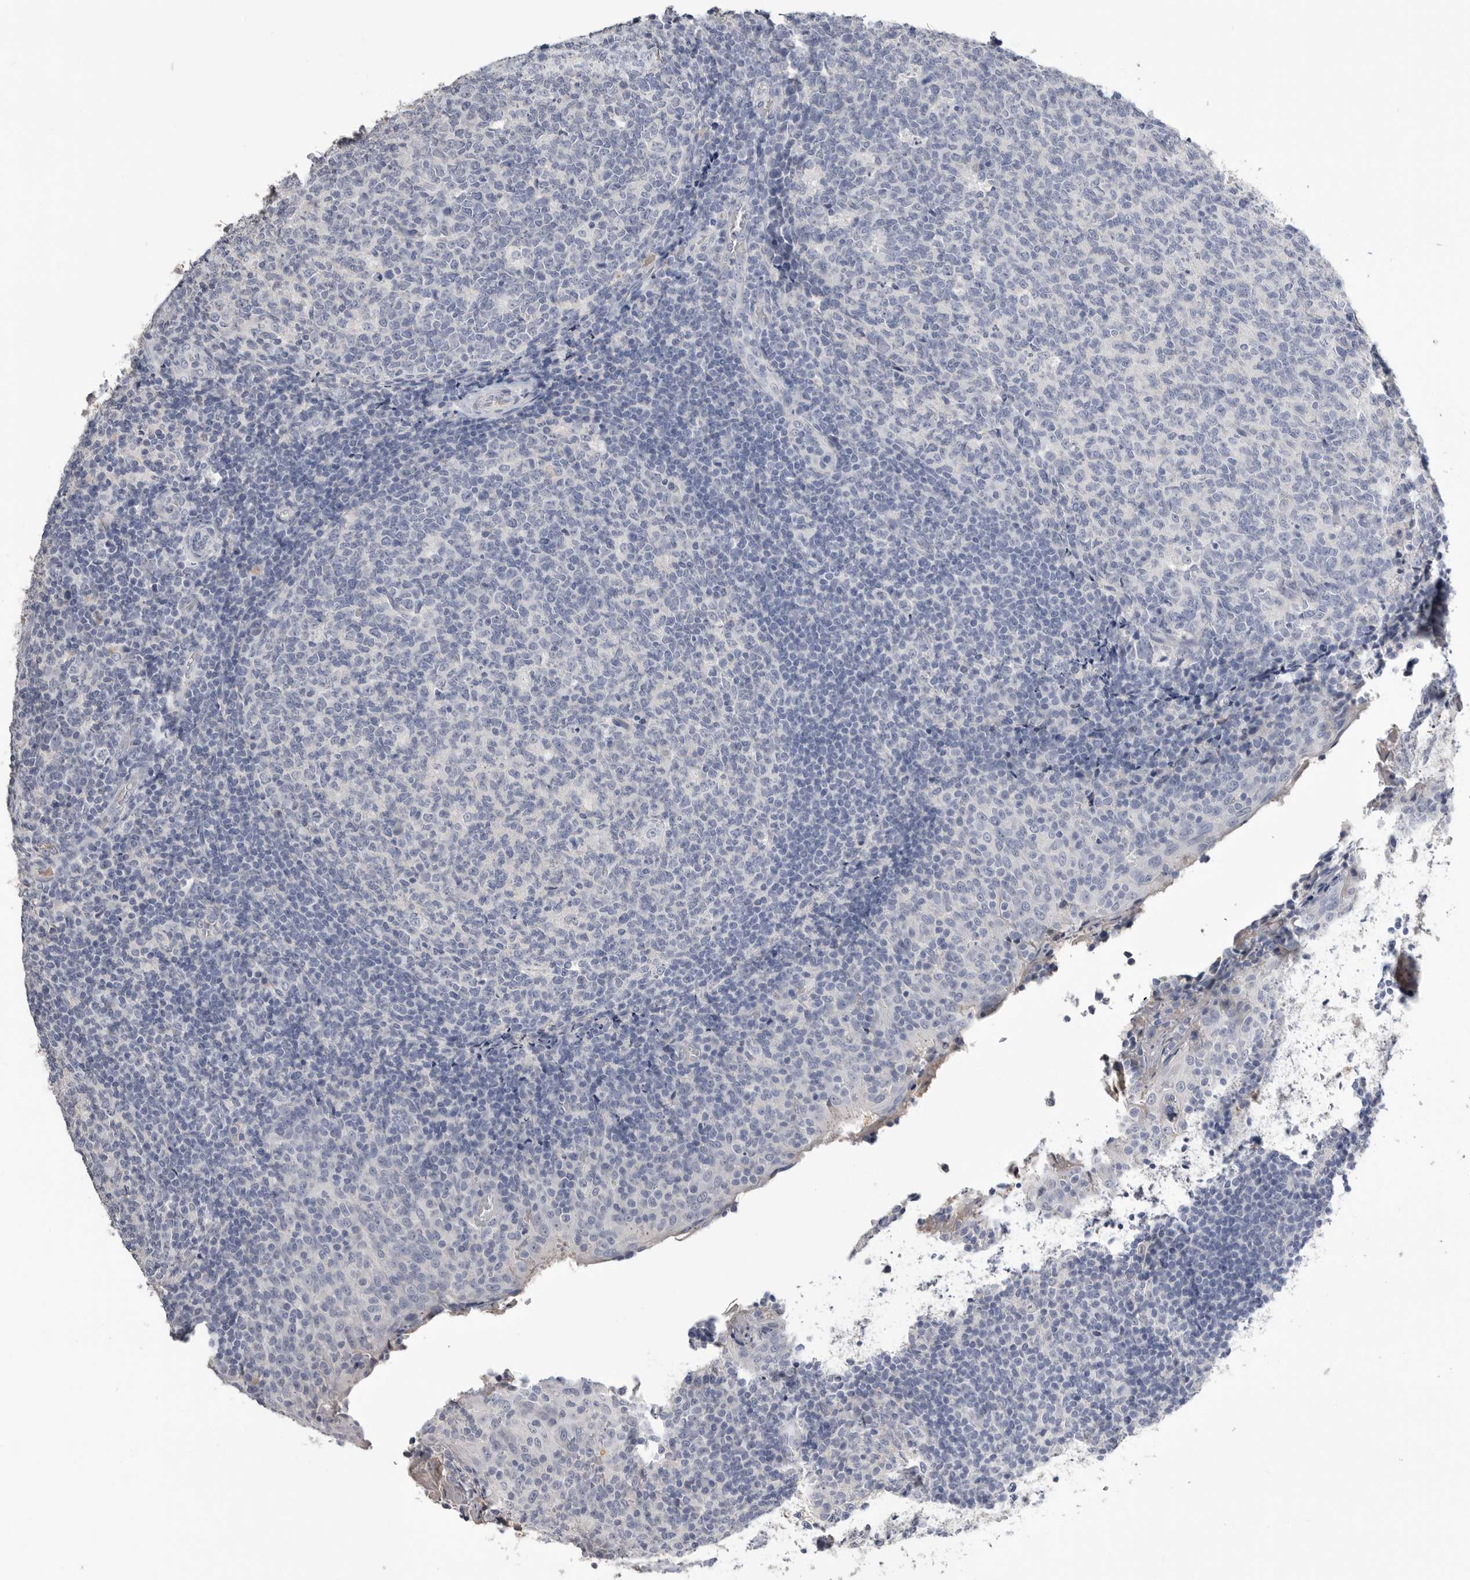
{"staining": {"intensity": "negative", "quantity": "none", "location": "none"}, "tissue": "tonsil", "cell_type": "Germinal center cells", "image_type": "normal", "snomed": [{"axis": "morphology", "description": "Normal tissue, NOS"}, {"axis": "topography", "description": "Tonsil"}], "caption": "The micrograph reveals no staining of germinal center cells in benign tonsil. Nuclei are stained in blue.", "gene": "APOA2", "patient": {"sex": "female", "age": 19}}